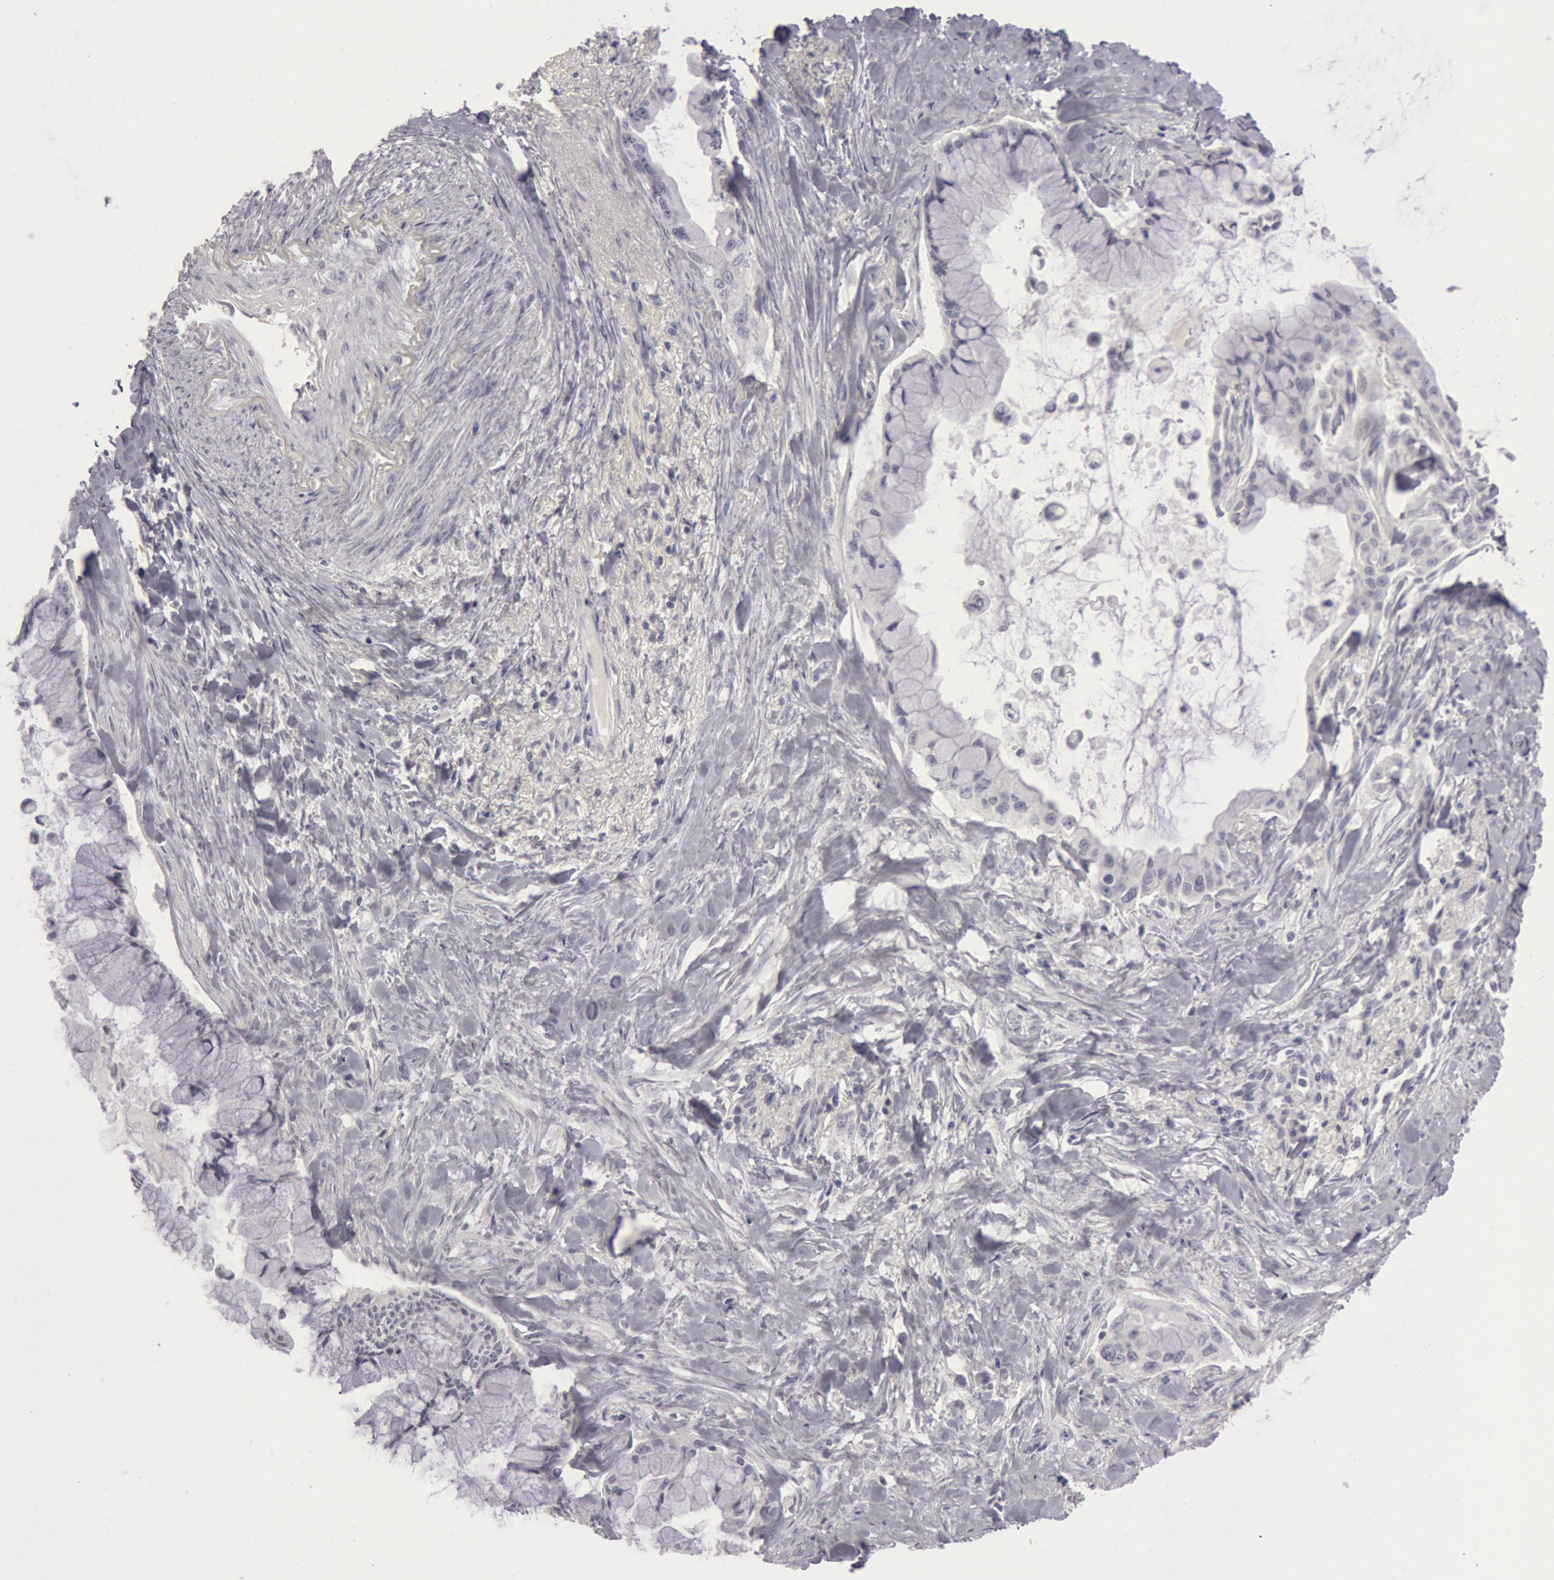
{"staining": {"intensity": "negative", "quantity": "none", "location": "none"}, "tissue": "pancreatic cancer", "cell_type": "Tumor cells", "image_type": "cancer", "snomed": [{"axis": "morphology", "description": "Adenocarcinoma, NOS"}, {"axis": "topography", "description": "Pancreas"}], "caption": "Human pancreatic adenocarcinoma stained for a protein using IHC exhibits no positivity in tumor cells.", "gene": "KRT16", "patient": {"sex": "male", "age": 59}}